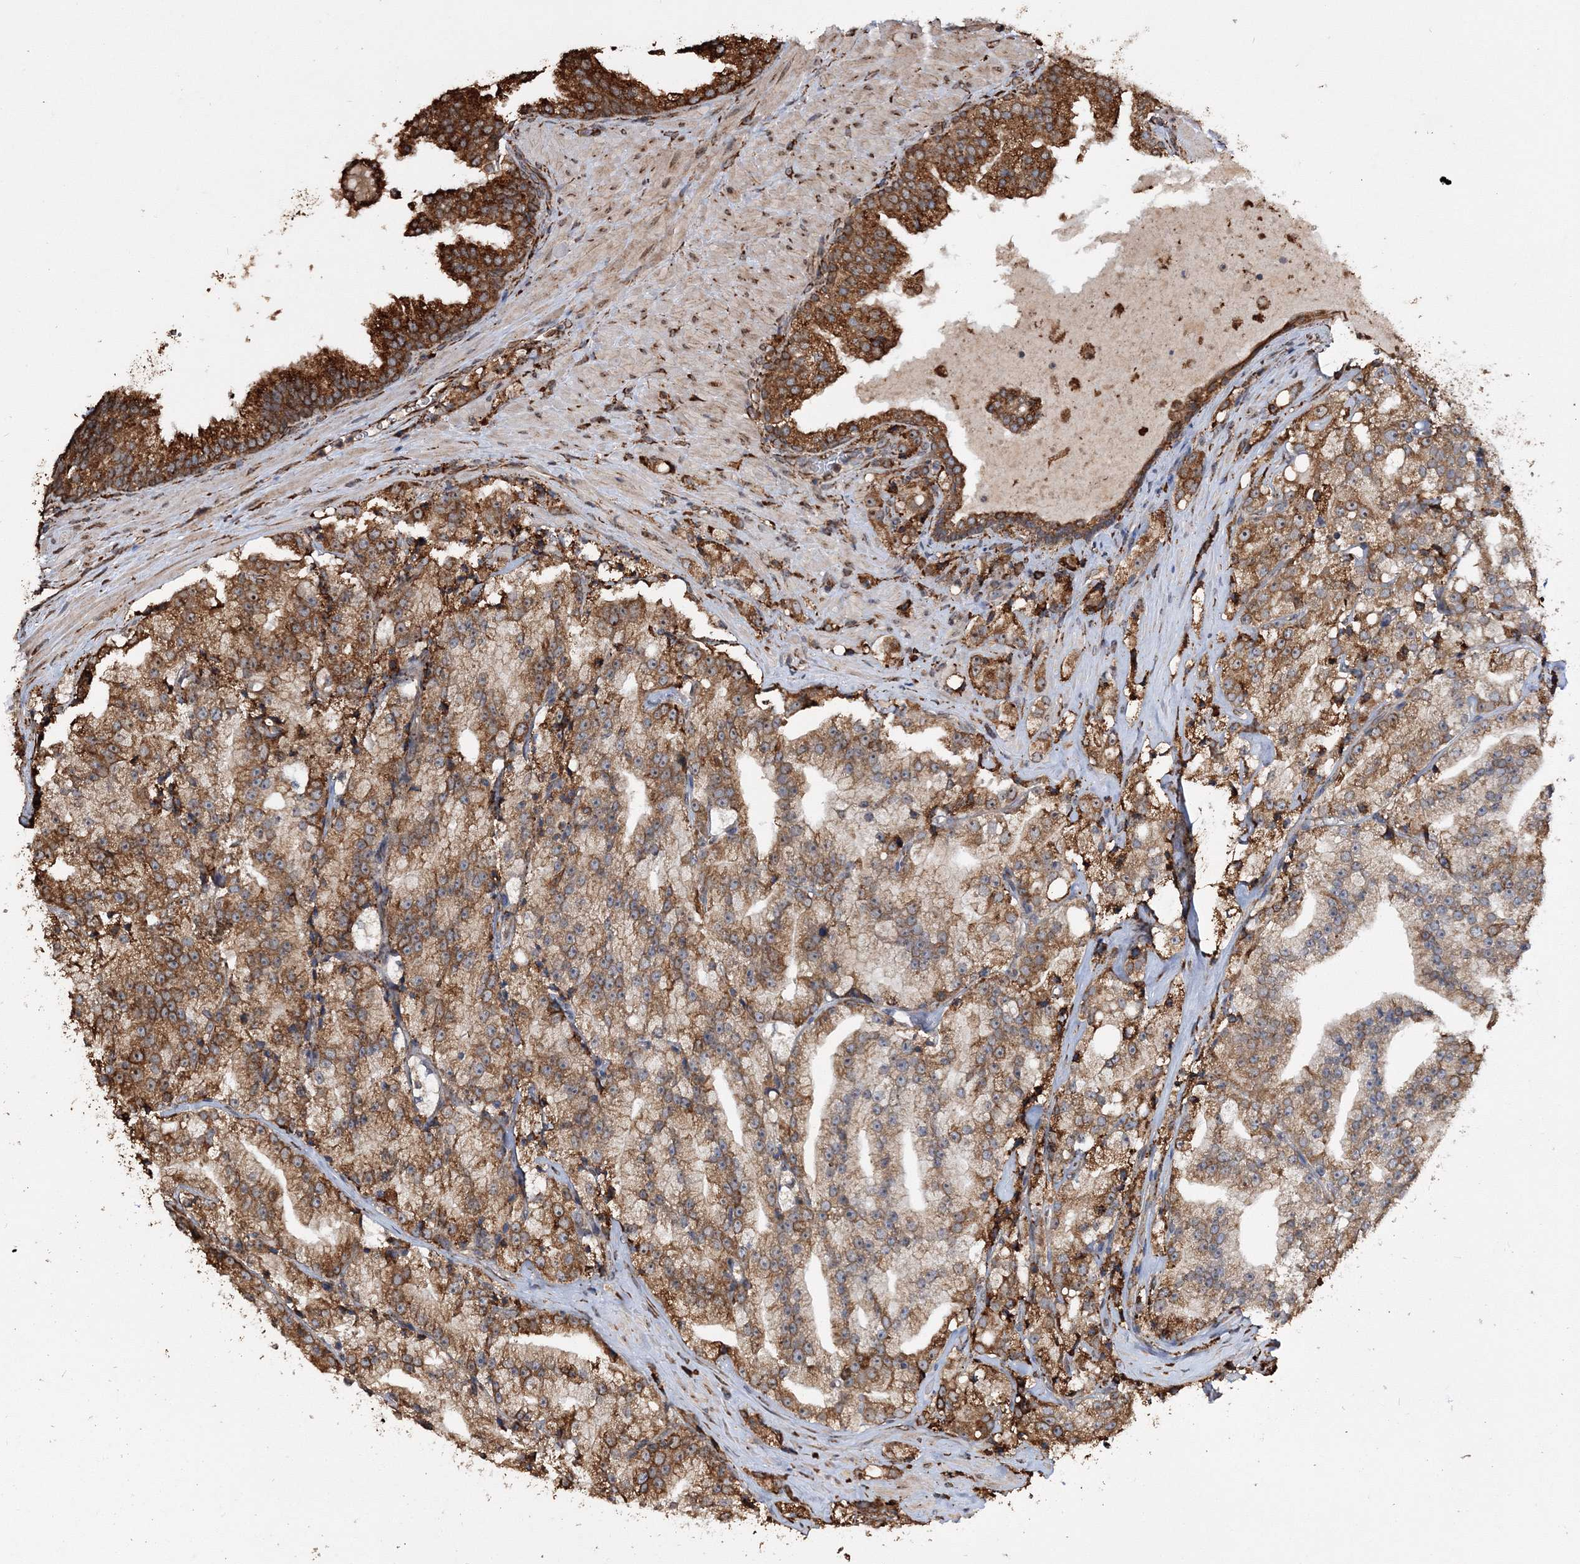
{"staining": {"intensity": "moderate", "quantity": ">75%", "location": "cytoplasmic/membranous"}, "tissue": "prostate cancer", "cell_type": "Tumor cells", "image_type": "cancer", "snomed": [{"axis": "morphology", "description": "Adenocarcinoma, High grade"}, {"axis": "topography", "description": "Prostate"}], "caption": "Moderate cytoplasmic/membranous positivity is seen in approximately >75% of tumor cells in prostate cancer.", "gene": "SCRN3", "patient": {"sex": "male", "age": 64}}